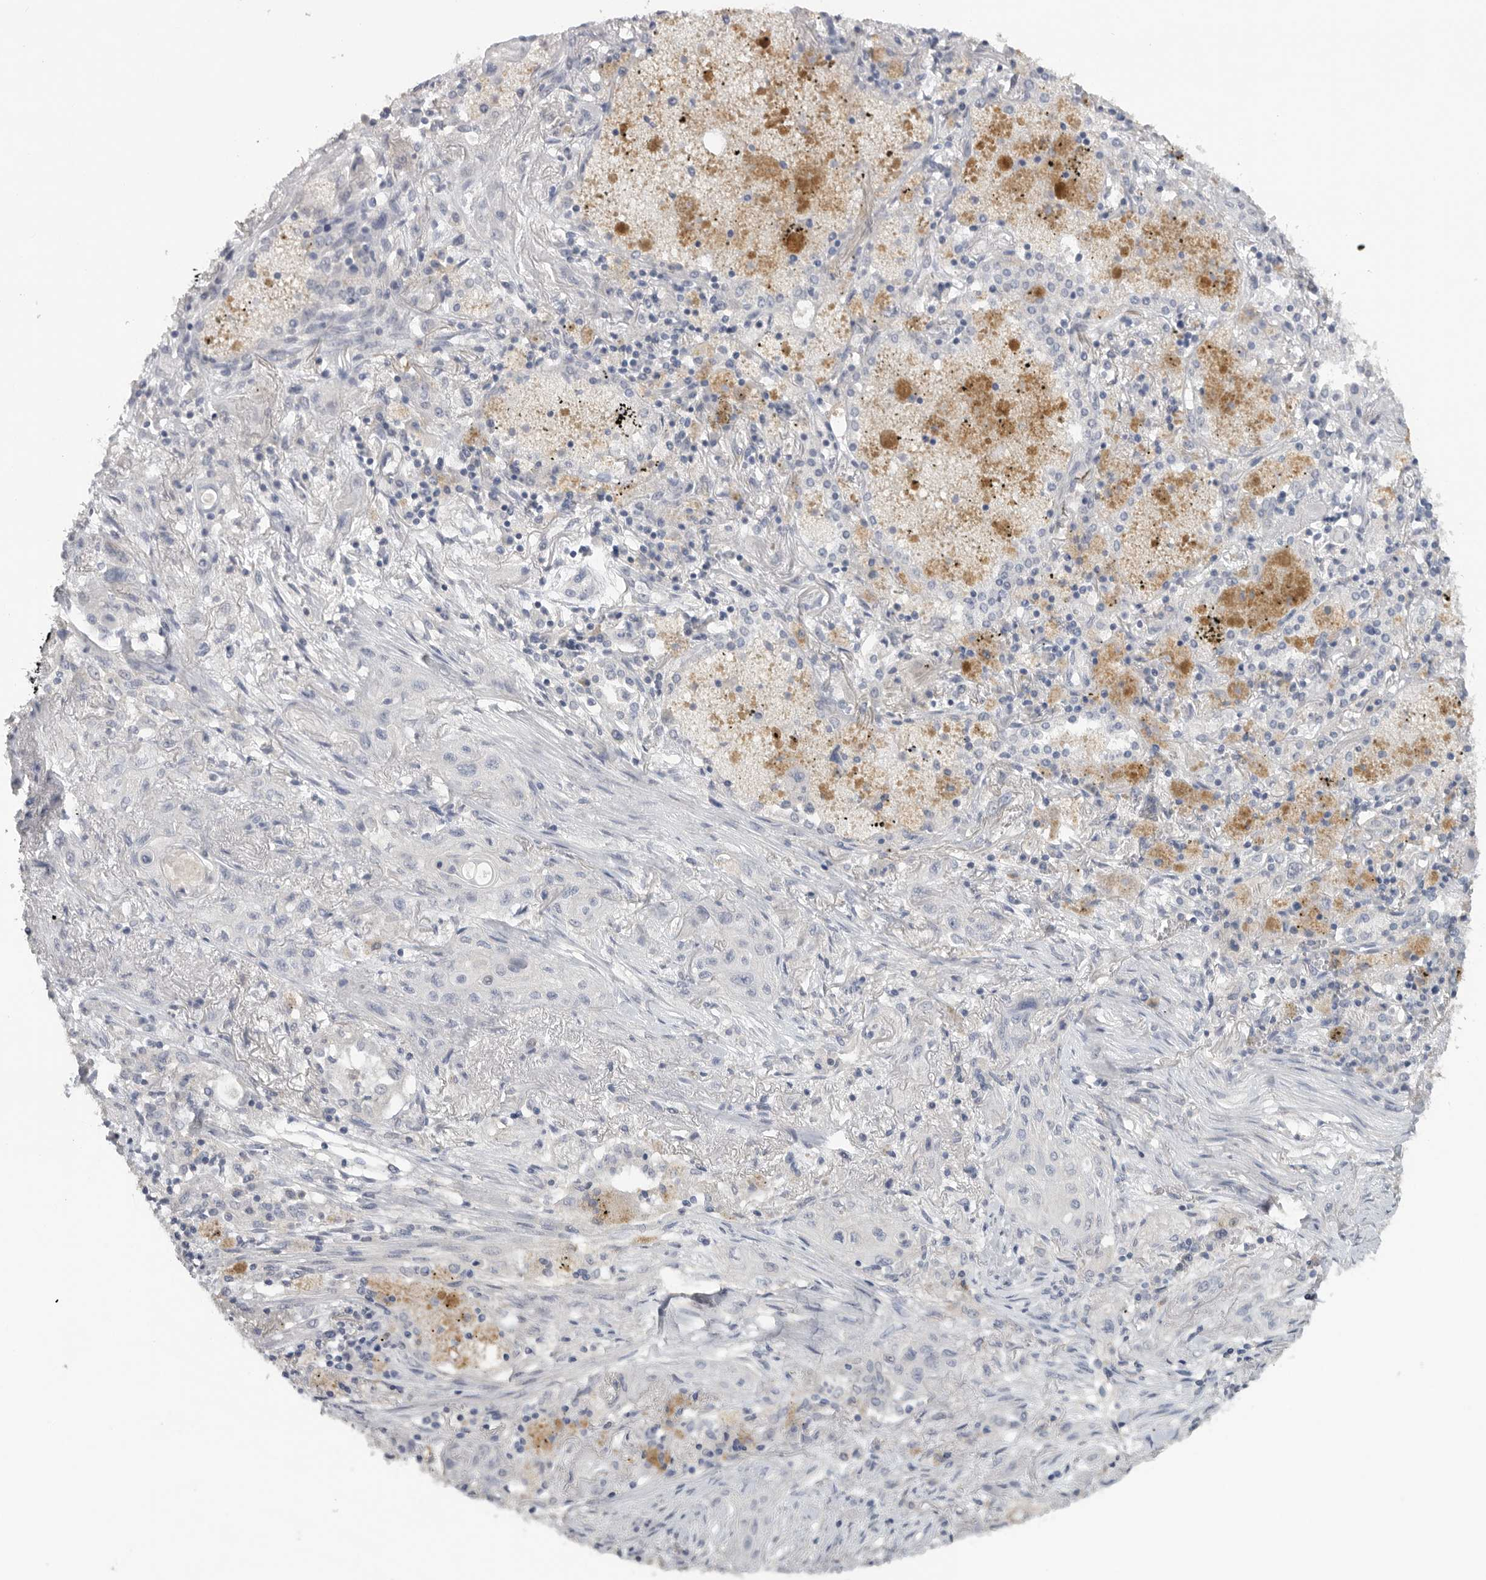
{"staining": {"intensity": "negative", "quantity": "none", "location": "none"}, "tissue": "lung cancer", "cell_type": "Tumor cells", "image_type": "cancer", "snomed": [{"axis": "morphology", "description": "Squamous cell carcinoma, NOS"}, {"axis": "topography", "description": "Lung"}], "caption": "Immunohistochemistry (IHC) image of lung cancer stained for a protein (brown), which shows no expression in tumor cells.", "gene": "REG4", "patient": {"sex": "female", "age": 47}}